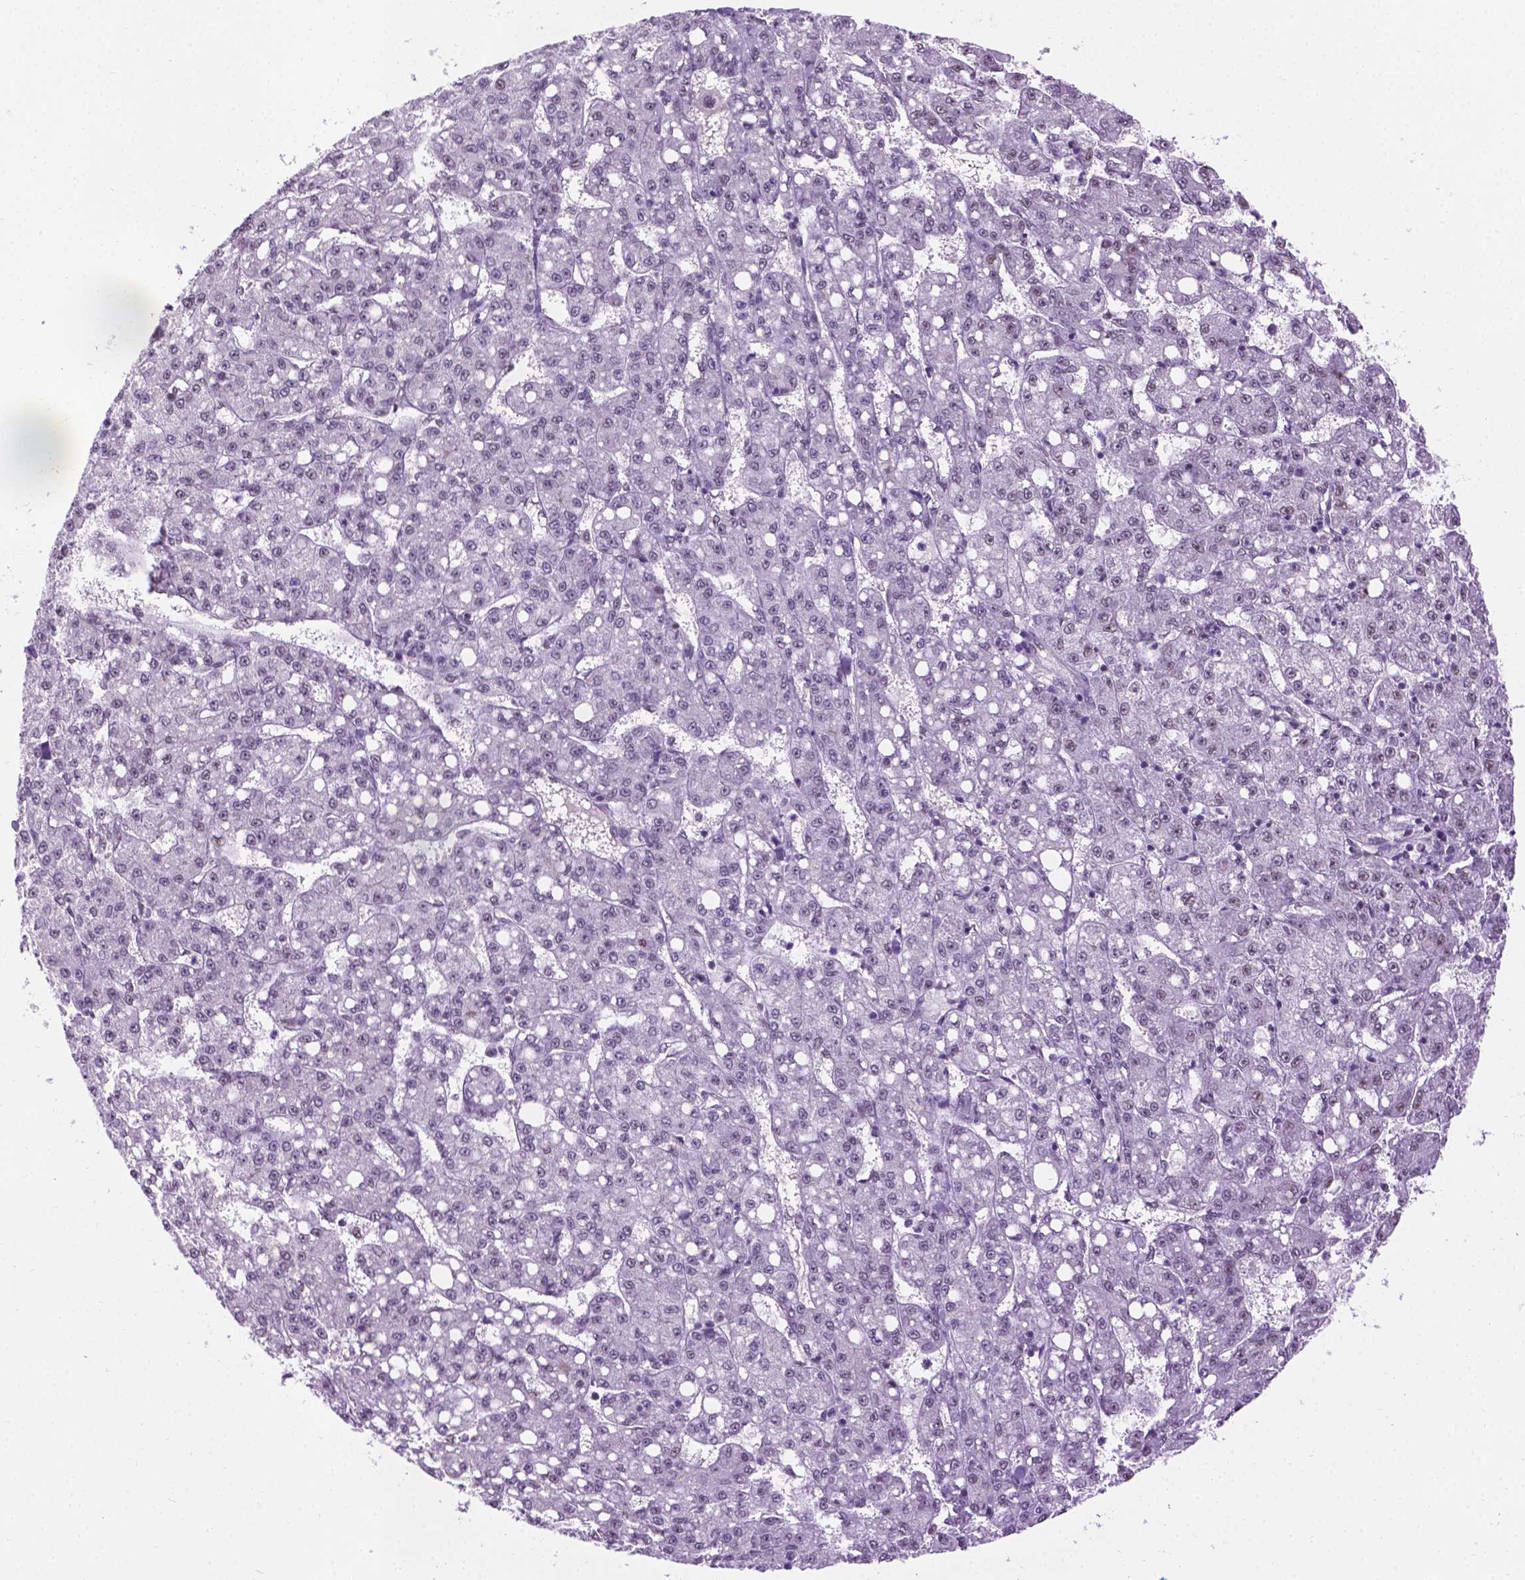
{"staining": {"intensity": "negative", "quantity": "none", "location": "none"}, "tissue": "liver cancer", "cell_type": "Tumor cells", "image_type": "cancer", "snomed": [{"axis": "morphology", "description": "Carcinoma, Hepatocellular, NOS"}, {"axis": "topography", "description": "Liver"}], "caption": "This is an immunohistochemistry (IHC) histopathology image of human liver hepatocellular carcinoma. There is no expression in tumor cells.", "gene": "ABI2", "patient": {"sex": "female", "age": 65}}